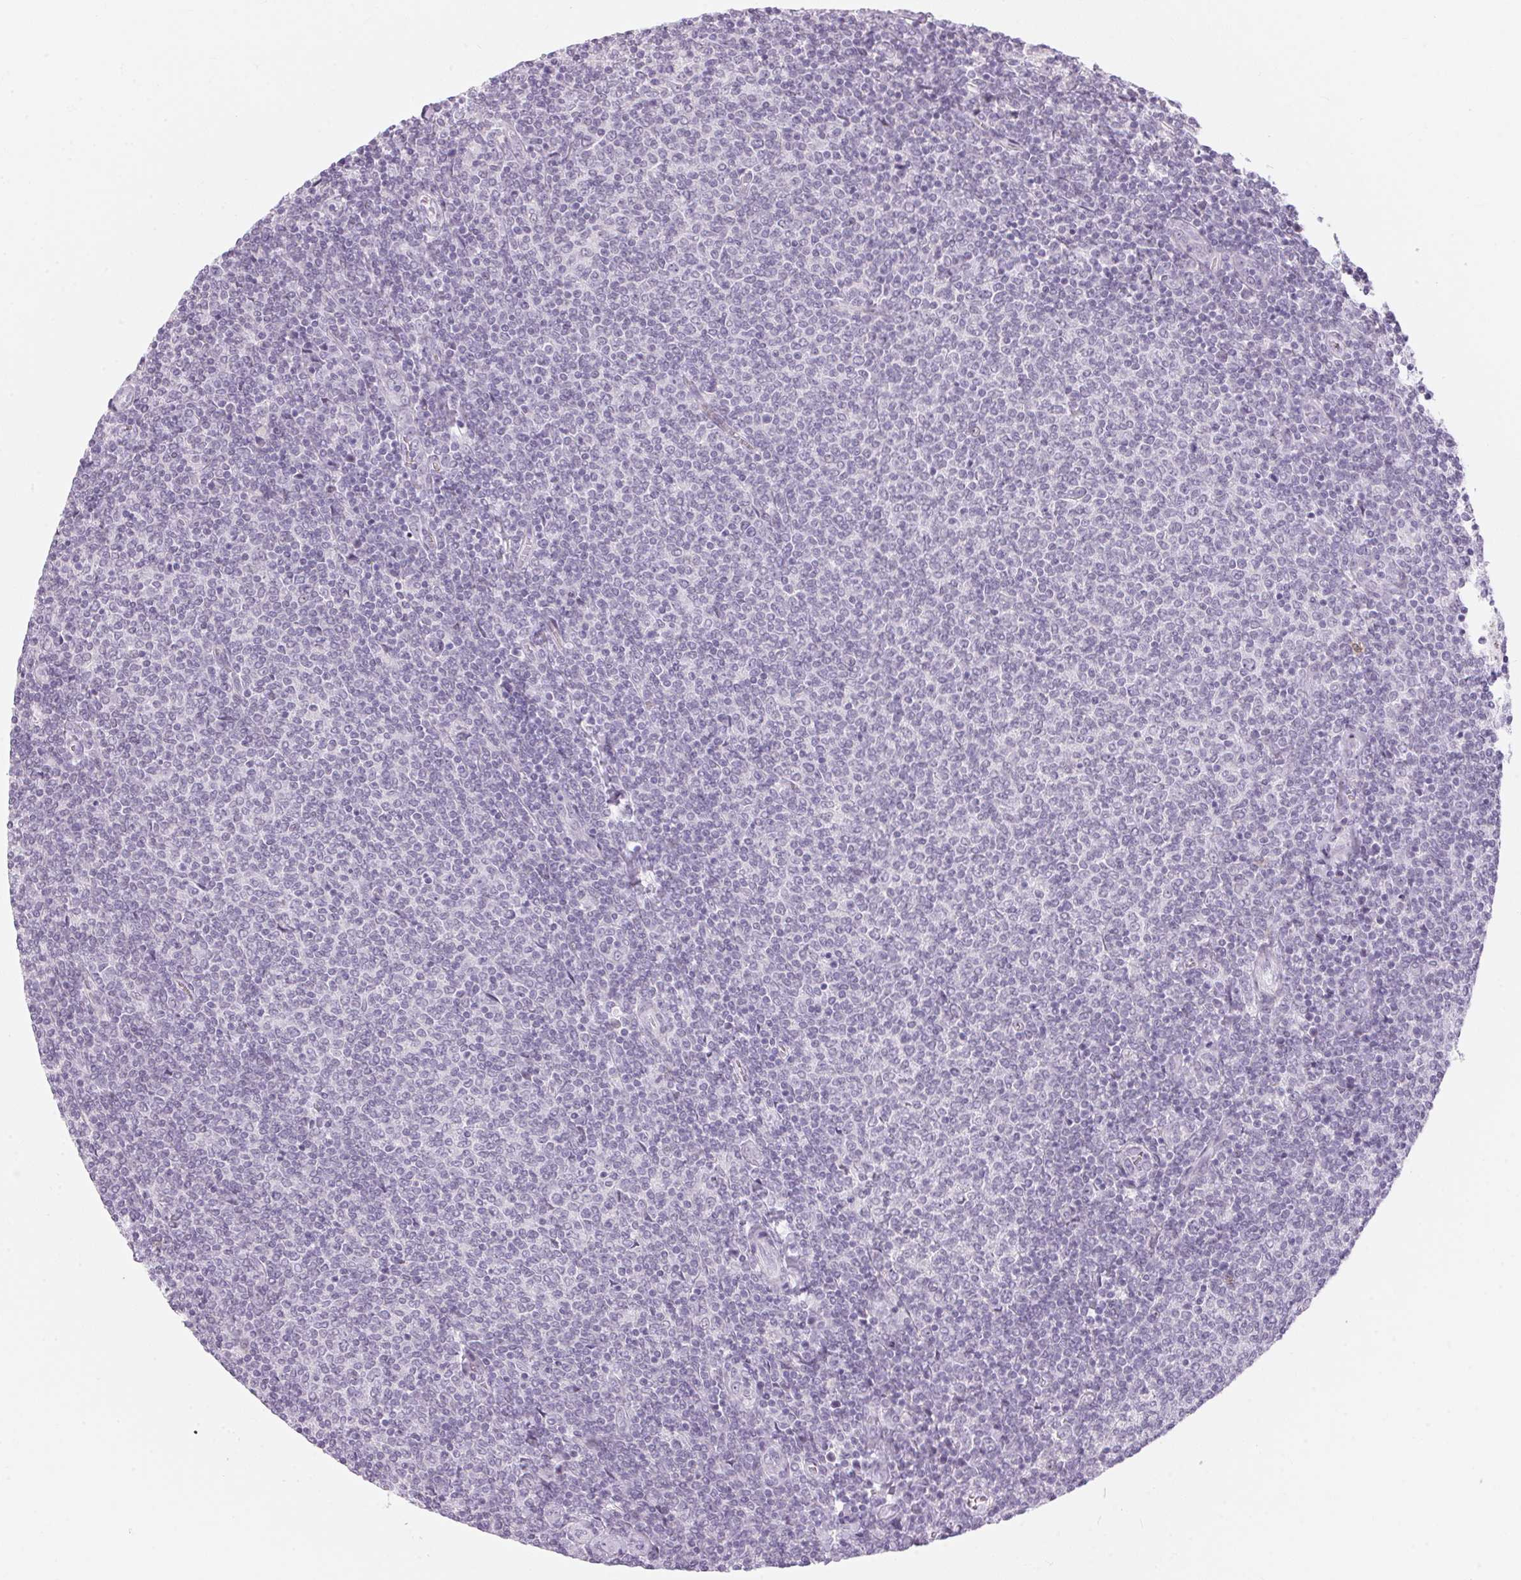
{"staining": {"intensity": "negative", "quantity": "none", "location": "none"}, "tissue": "lymphoma", "cell_type": "Tumor cells", "image_type": "cancer", "snomed": [{"axis": "morphology", "description": "Malignant lymphoma, non-Hodgkin's type, Low grade"}, {"axis": "topography", "description": "Lymph node"}], "caption": "This is an IHC image of human lymphoma. There is no staining in tumor cells.", "gene": "CADPS", "patient": {"sex": "male", "age": 52}}